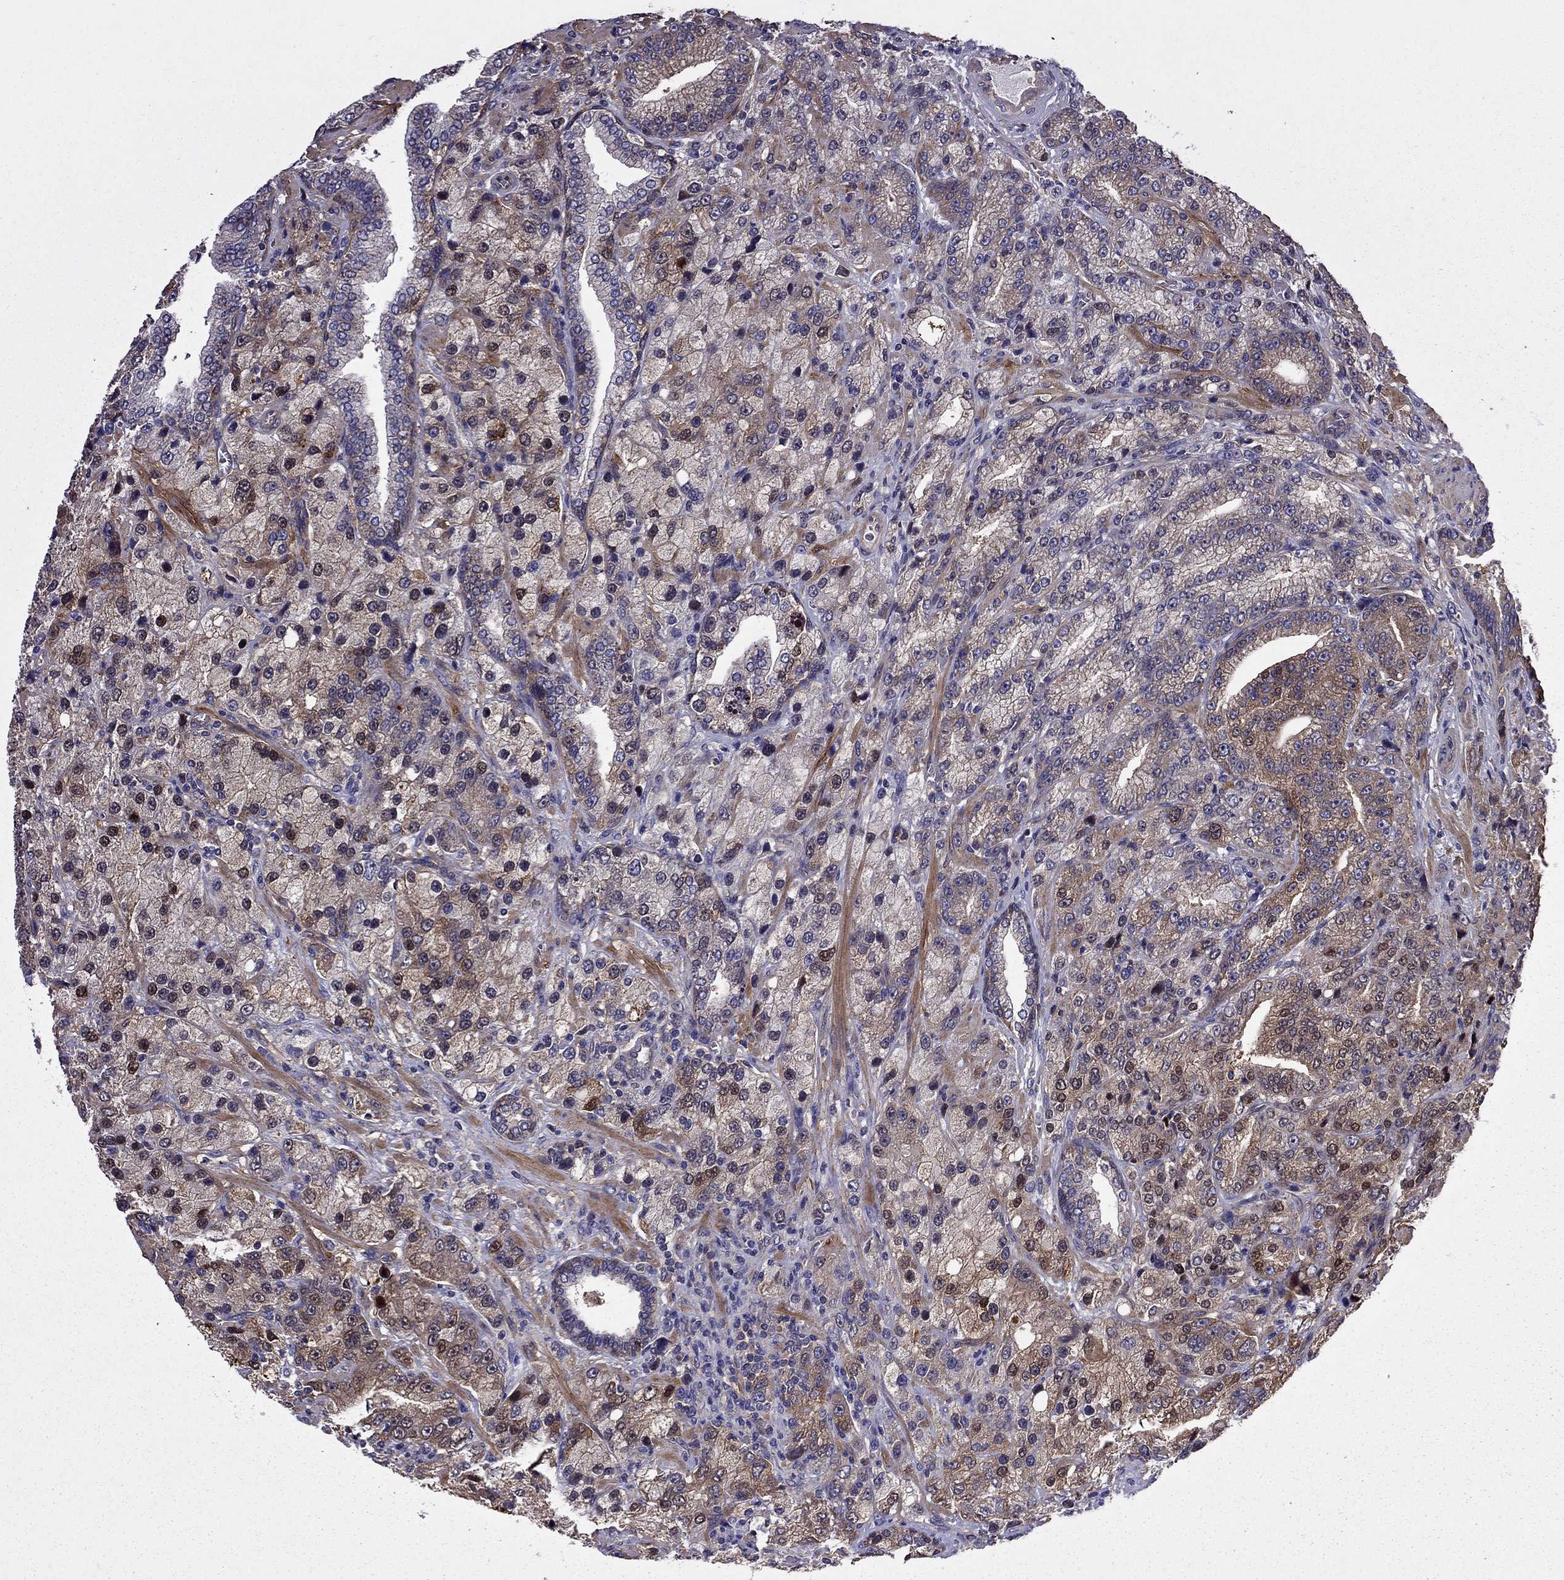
{"staining": {"intensity": "strong", "quantity": "25%-75%", "location": "cytoplasmic/membranous"}, "tissue": "prostate cancer", "cell_type": "Tumor cells", "image_type": "cancer", "snomed": [{"axis": "morphology", "description": "Adenocarcinoma, NOS"}, {"axis": "topography", "description": "Prostate"}], "caption": "DAB (3,3'-diaminobenzidine) immunohistochemical staining of human prostate cancer shows strong cytoplasmic/membranous protein staining in approximately 25%-75% of tumor cells.", "gene": "ITGB1", "patient": {"sex": "male", "age": 63}}